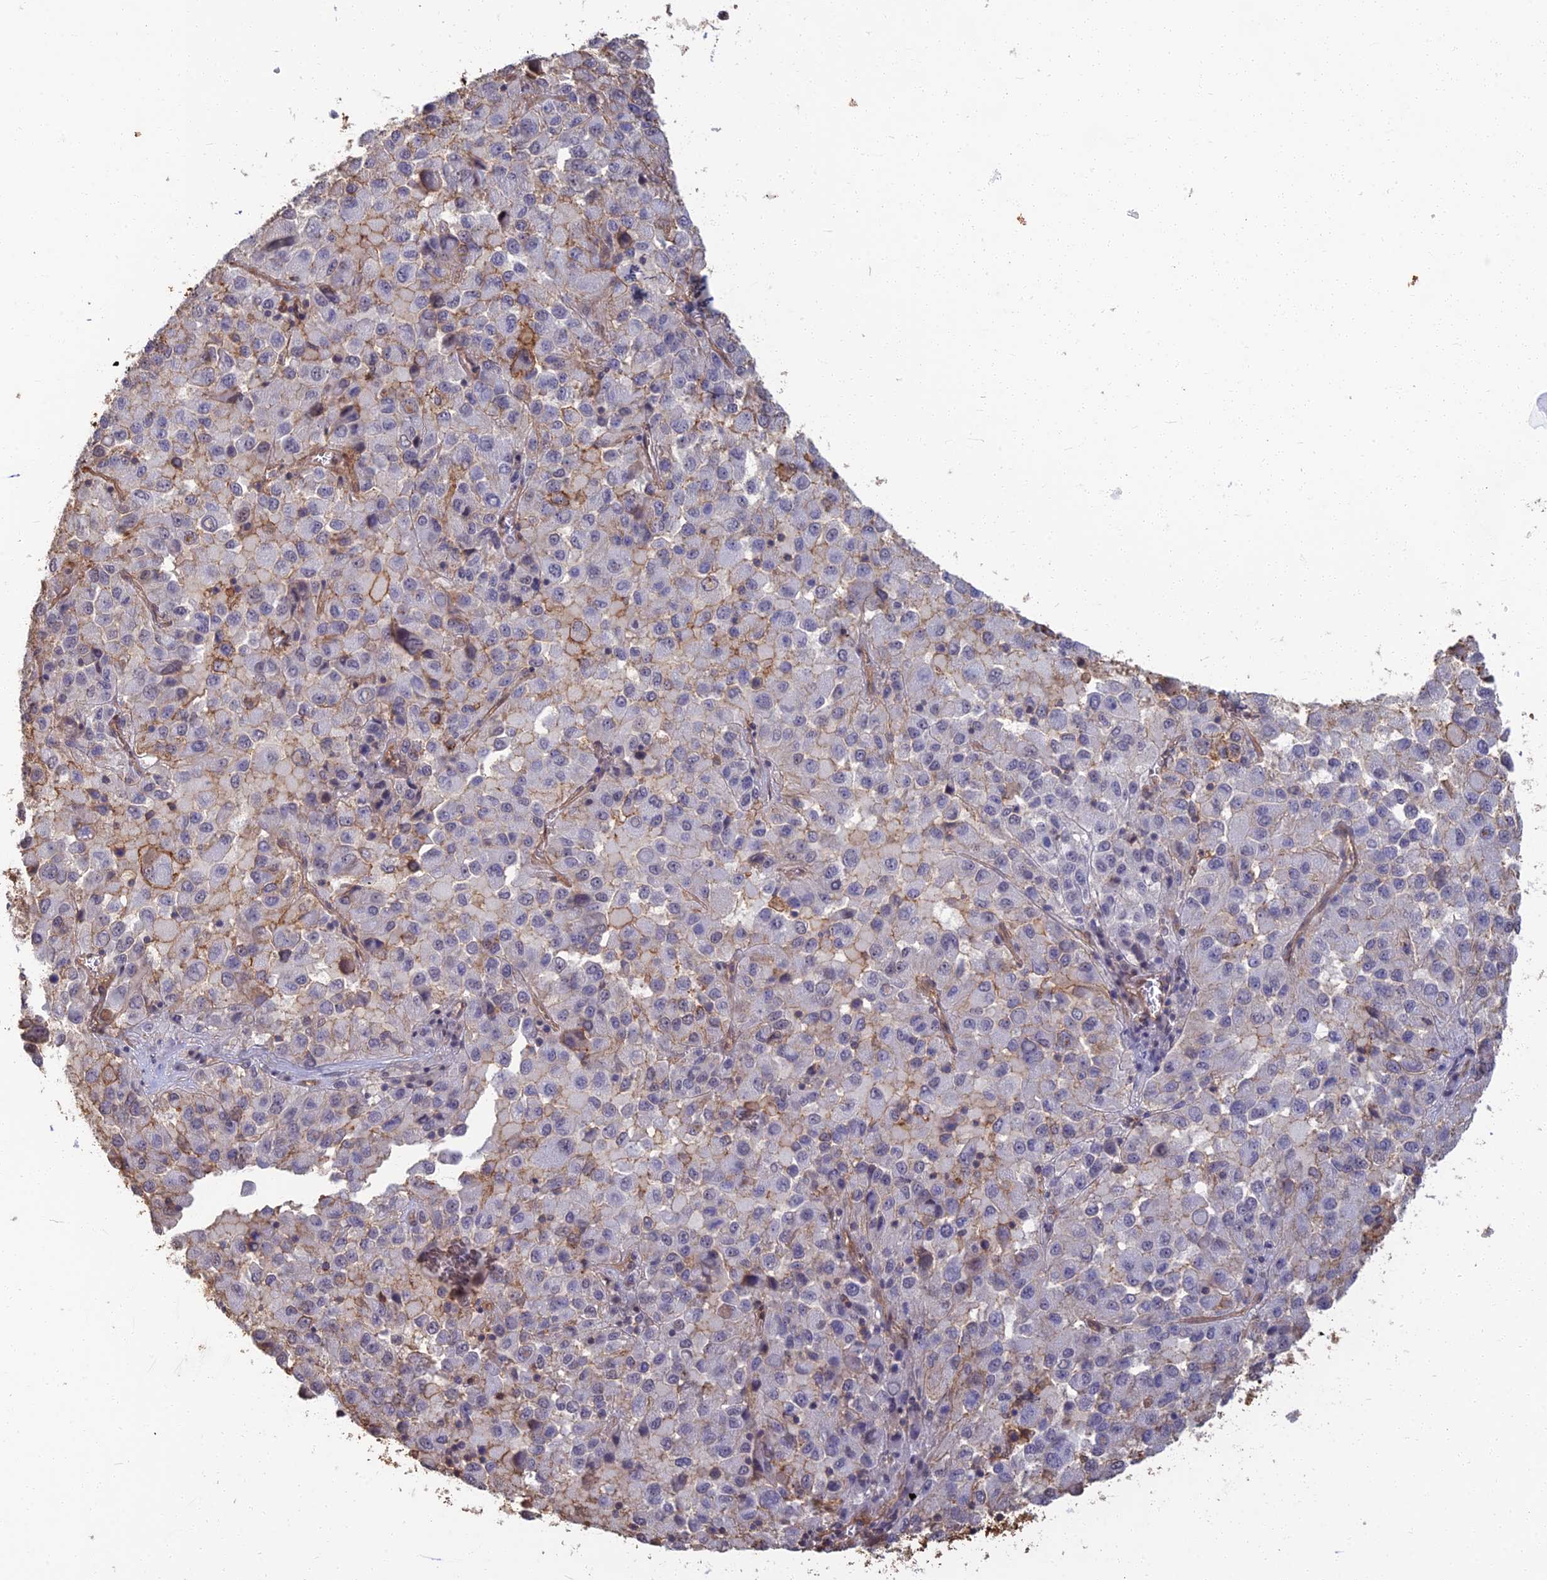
{"staining": {"intensity": "moderate", "quantity": "<25%", "location": "cytoplasmic/membranous"}, "tissue": "melanoma", "cell_type": "Tumor cells", "image_type": "cancer", "snomed": [{"axis": "morphology", "description": "Malignant melanoma, Metastatic site"}, {"axis": "topography", "description": "Lung"}], "caption": "Tumor cells show moderate cytoplasmic/membranous expression in approximately <25% of cells in malignant melanoma (metastatic site). The protein is shown in brown color, while the nuclei are stained blue.", "gene": "LRRN3", "patient": {"sex": "male", "age": 64}}